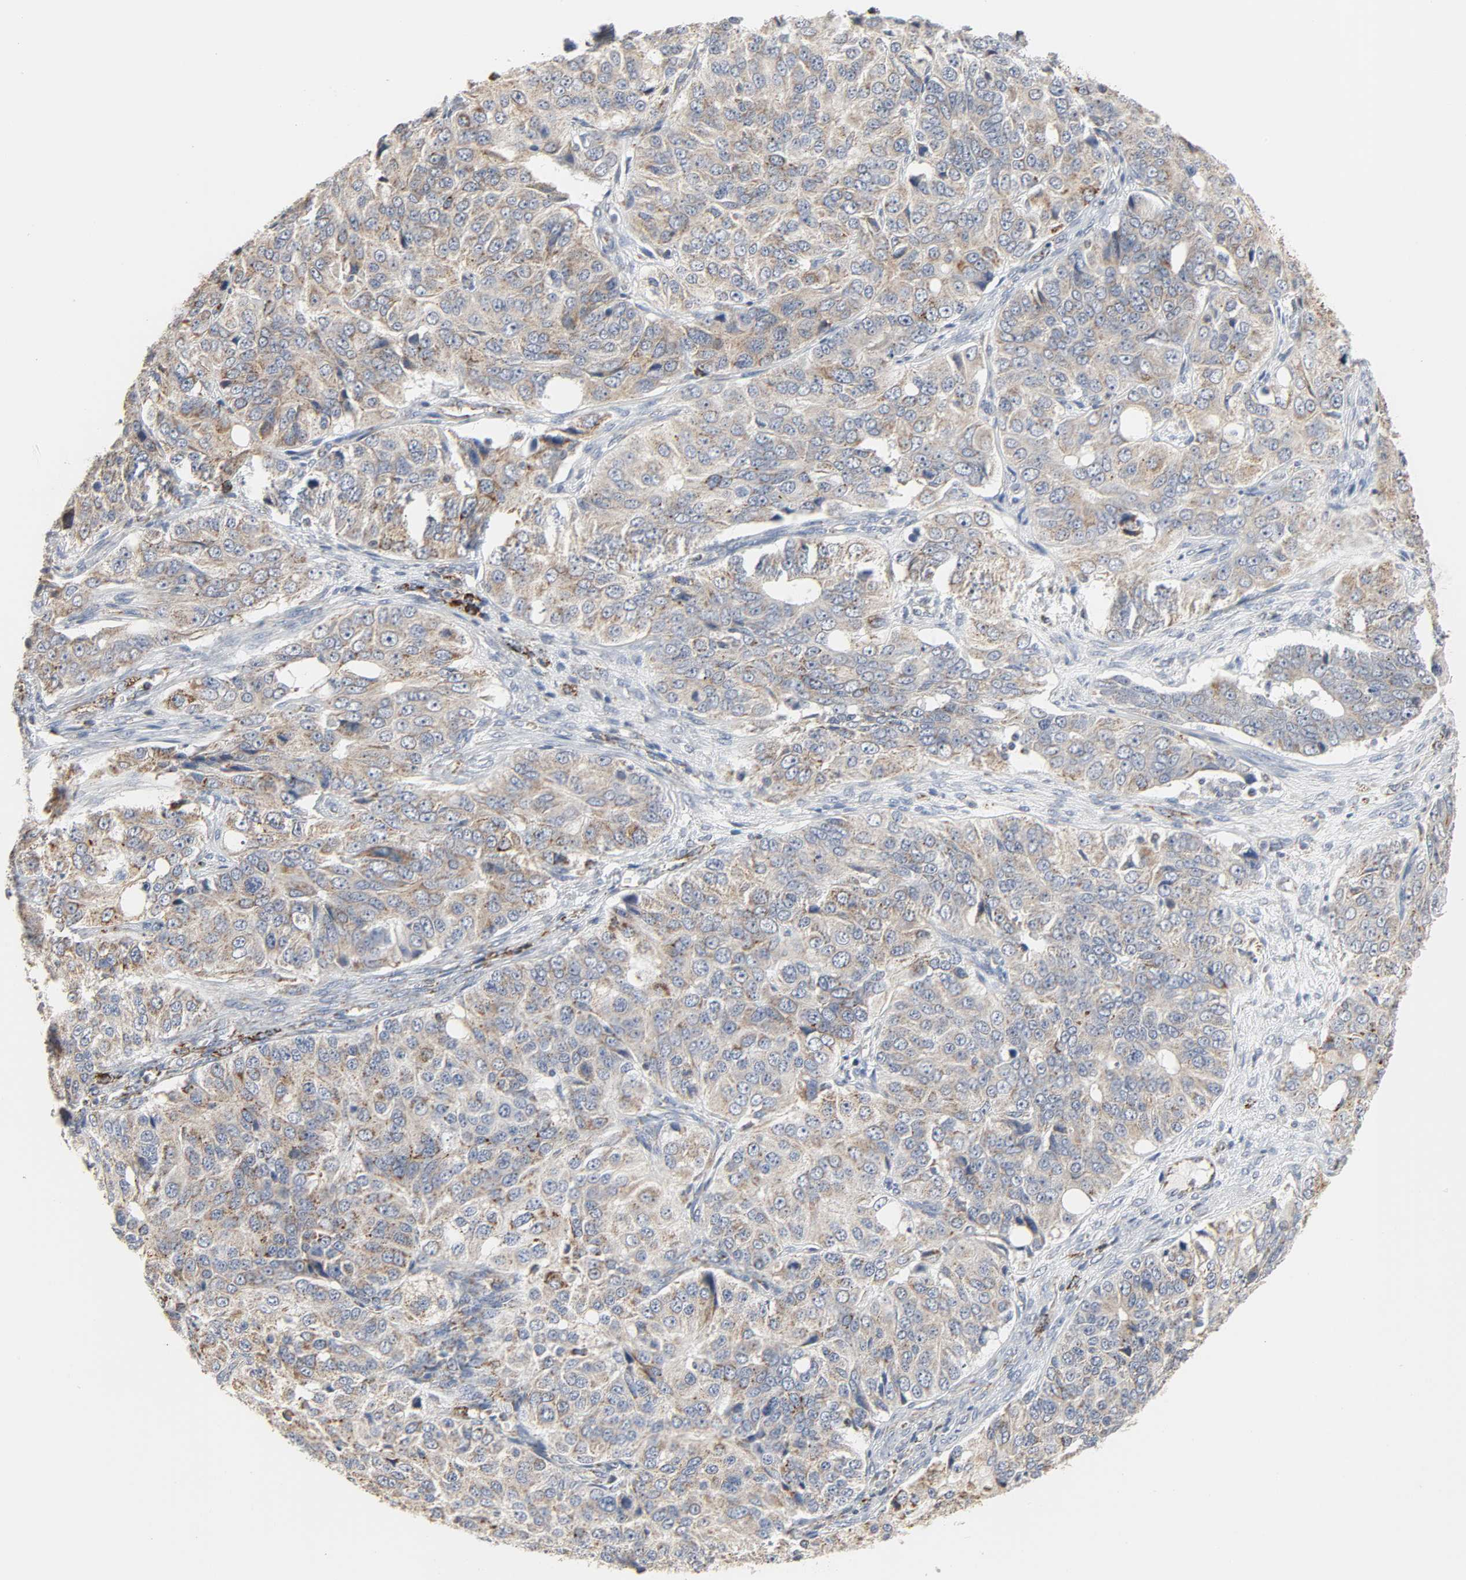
{"staining": {"intensity": "moderate", "quantity": "25%-75%", "location": "cytoplasmic/membranous"}, "tissue": "ovarian cancer", "cell_type": "Tumor cells", "image_type": "cancer", "snomed": [{"axis": "morphology", "description": "Carcinoma, endometroid"}, {"axis": "topography", "description": "Ovary"}], "caption": "The immunohistochemical stain shows moderate cytoplasmic/membranous positivity in tumor cells of endometroid carcinoma (ovarian) tissue.", "gene": "ACAT1", "patient": {"sex": "female", "age": 51}}